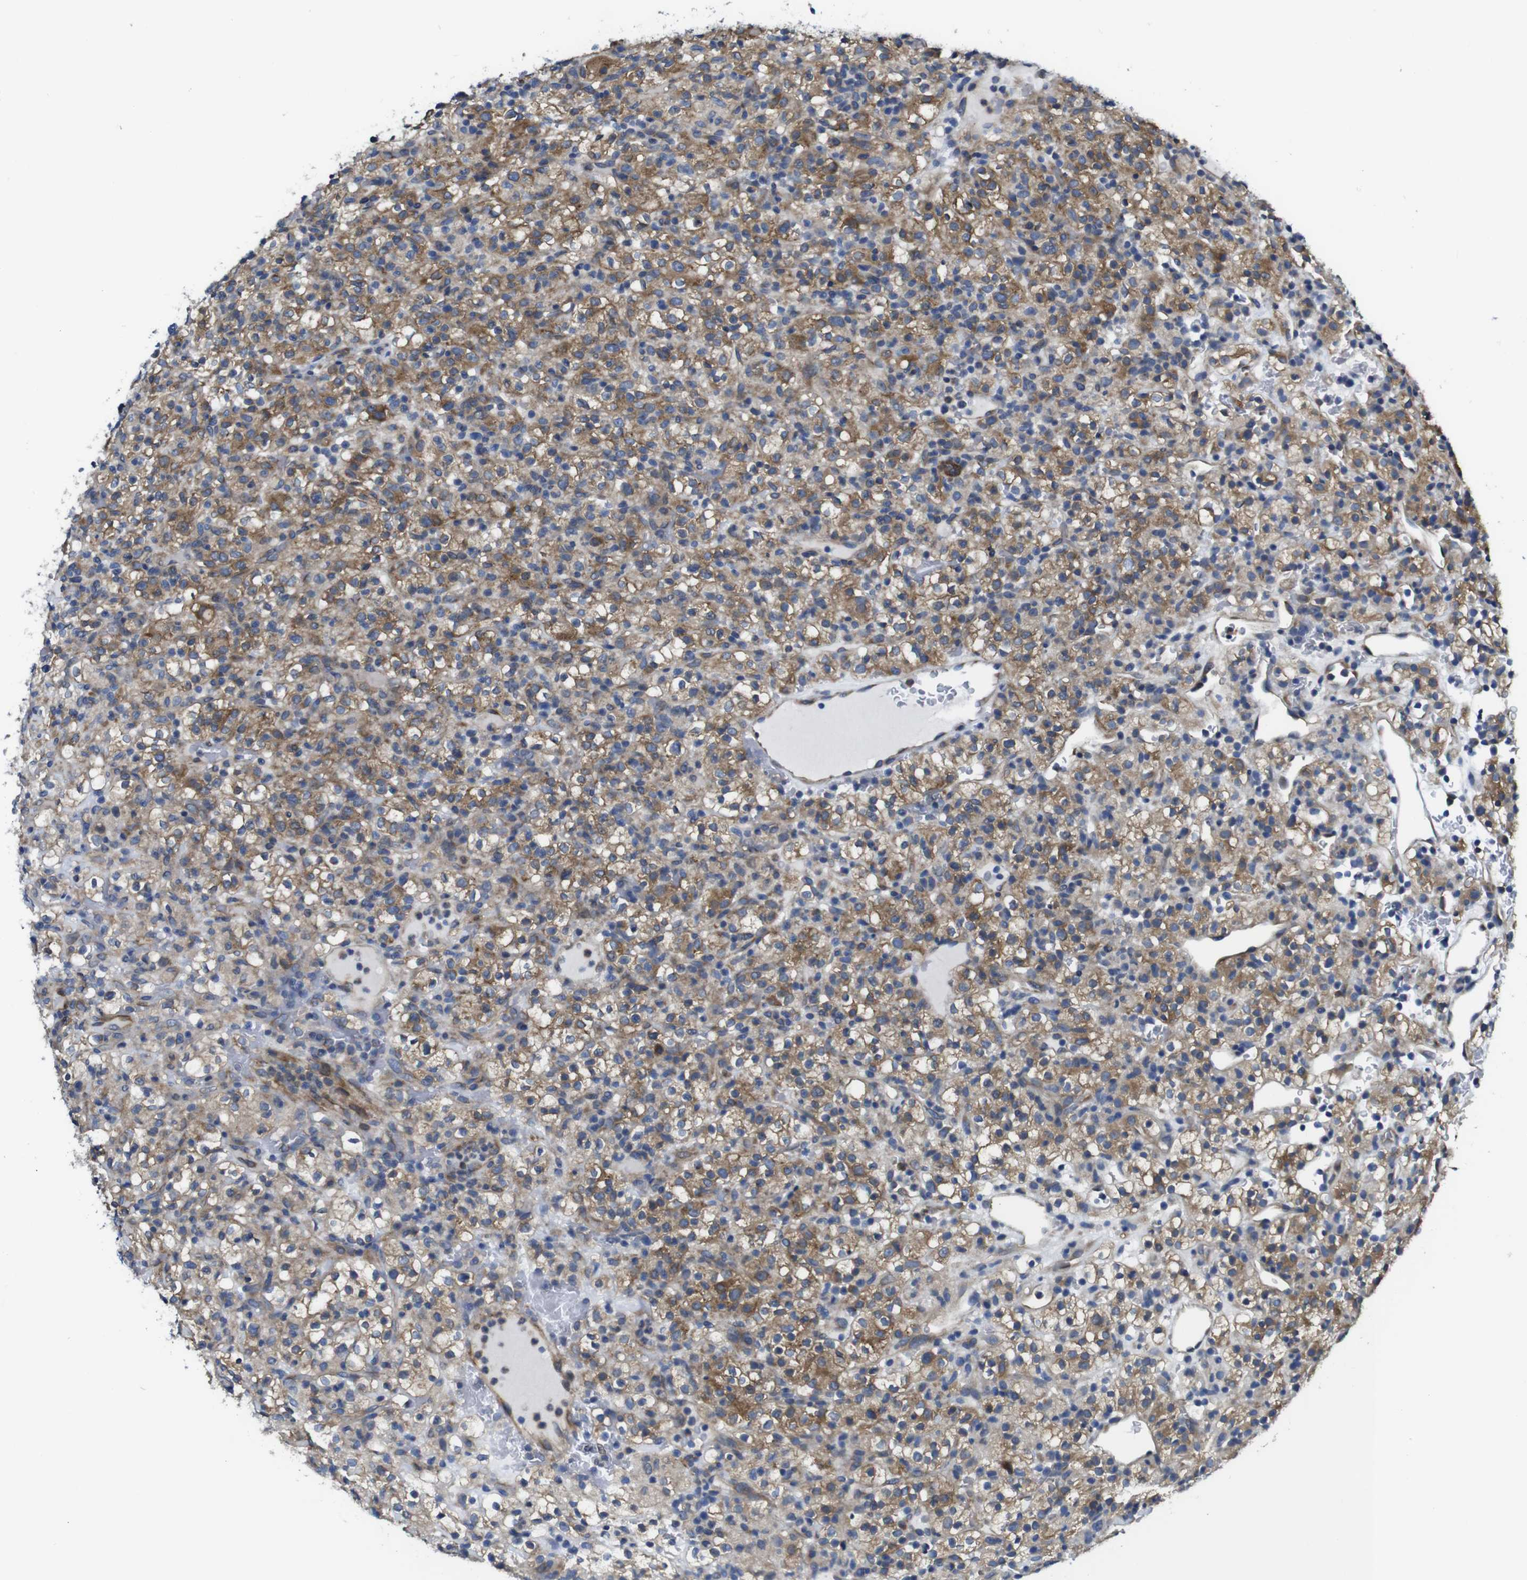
{"staining": {"intensity": "moderate", "quantity": ">75%", "location": "cytoplasmic/membranous"}, "tissue": "renal cancer", "cell_type": "Tumor cells", "image_type": "cancer", "snomed": [{"axis": "morphology", "description": "Normal tissue, NOS"}, {"axis": "morphology", "description": "Adenocarcinoma, NOS"}, {"axis": "topography", "description": "Kidney"}], "caption": "IHC (DAB (3,3'-diaminobenzidine)) staining of human renal cancer displays moderate cytoplasmic/membranous protein expression in about >75% of tumor cells. (DAB IHC, brown staining for protein, blue staining for nuclei).", "gene": "DDRGK1", "patient": {"sex": "female", "age": 72}}